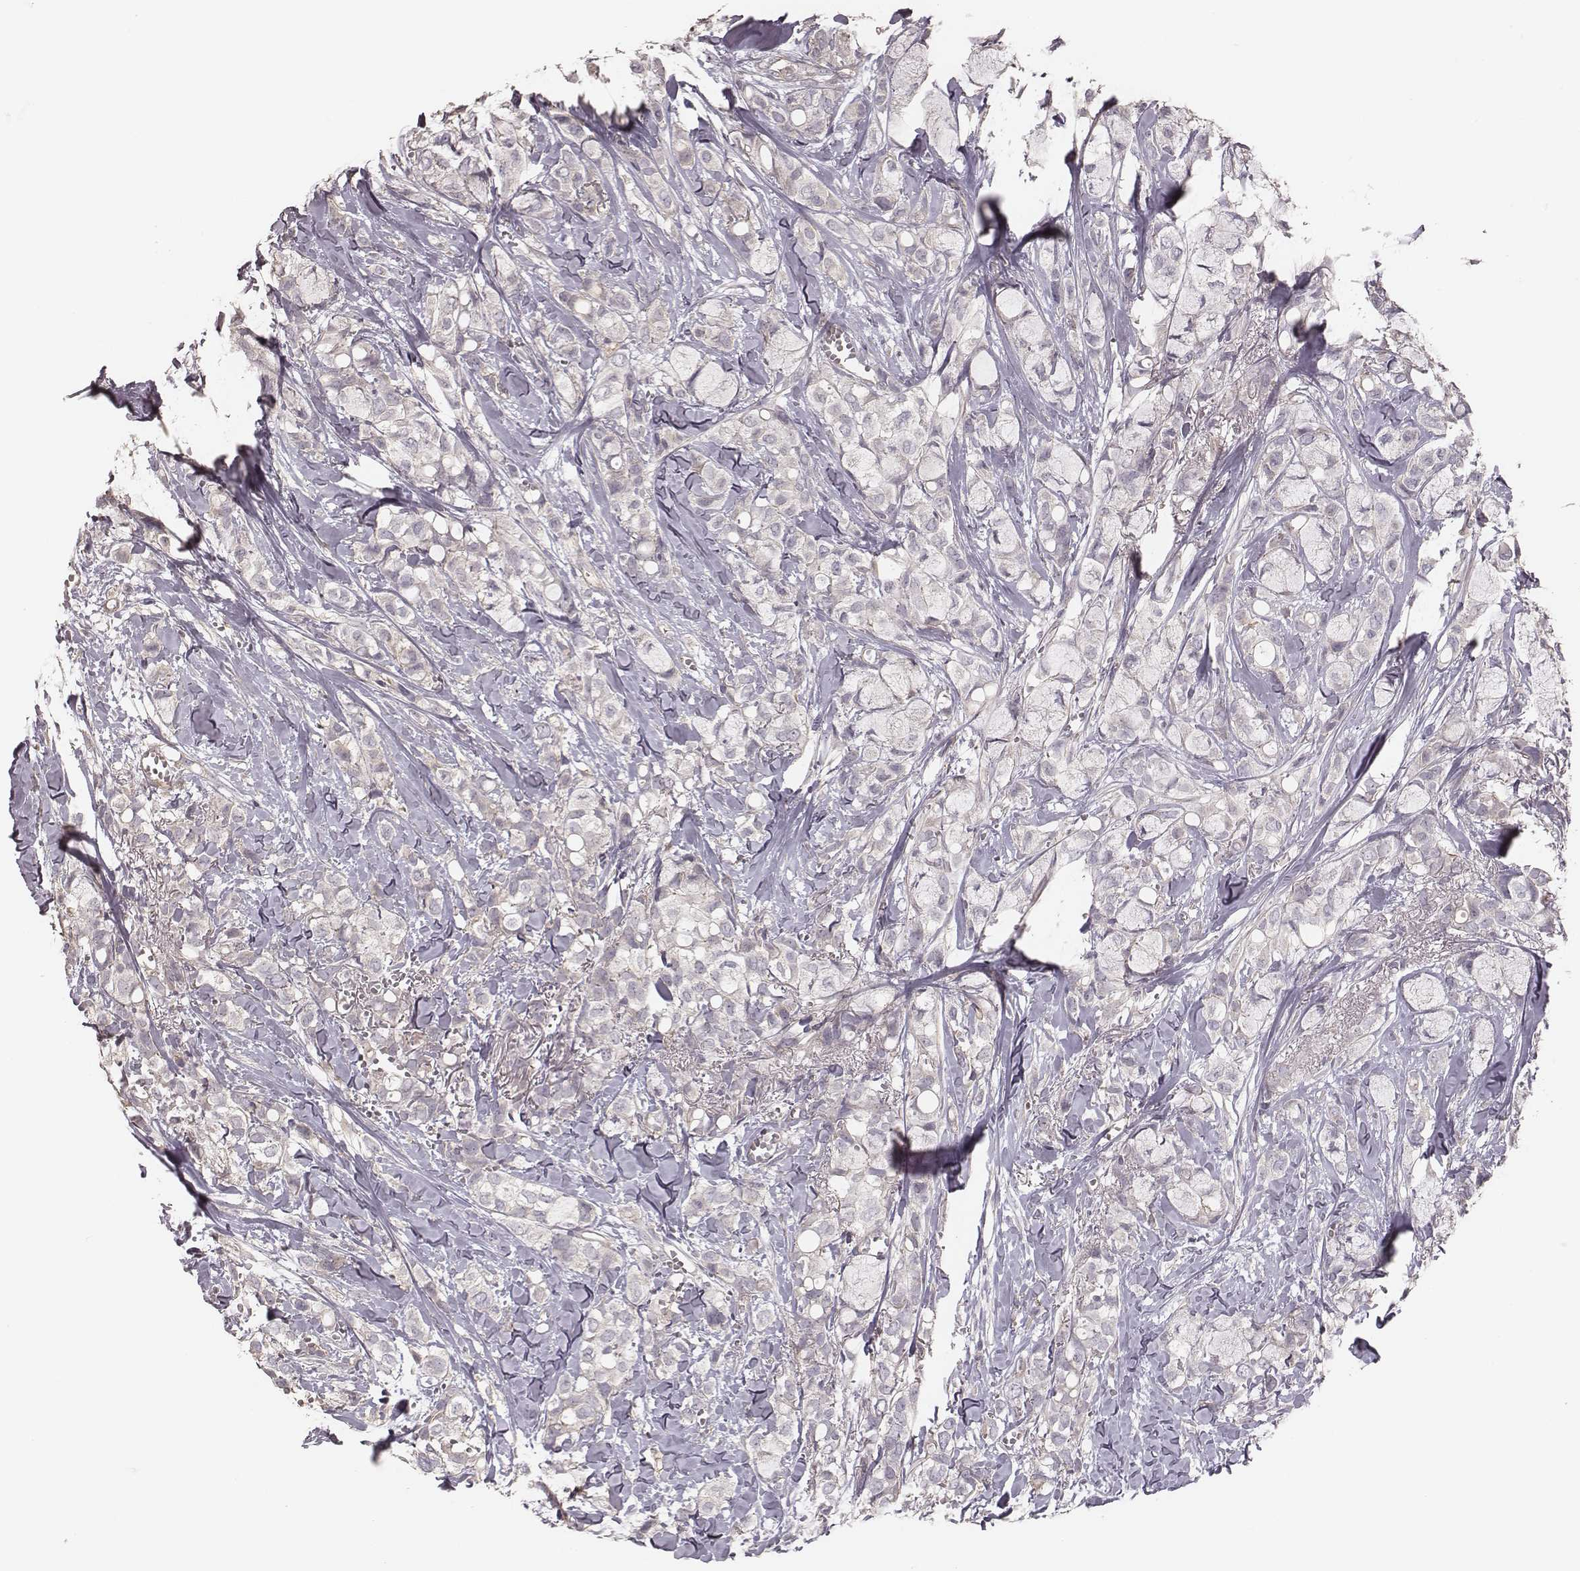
{"staining": {"intensity": "negative", "quantity": "none", "location": "none"}, "tissue": "breast cancer", "cell_type": "Tumor cells", "image_type": "cancer", "snomed": [{"axis": "morphology", "description": "Duct carcinoma"}, {"axis": "topography", "description": "Breast"}], "caption": "An immunohistochemistry histopathology image of breast cancer is shown. There is no staining in tumor cells of breast cancer.", "gene": "OTOGL", "patient": {"sex": "female", "age": 85}}